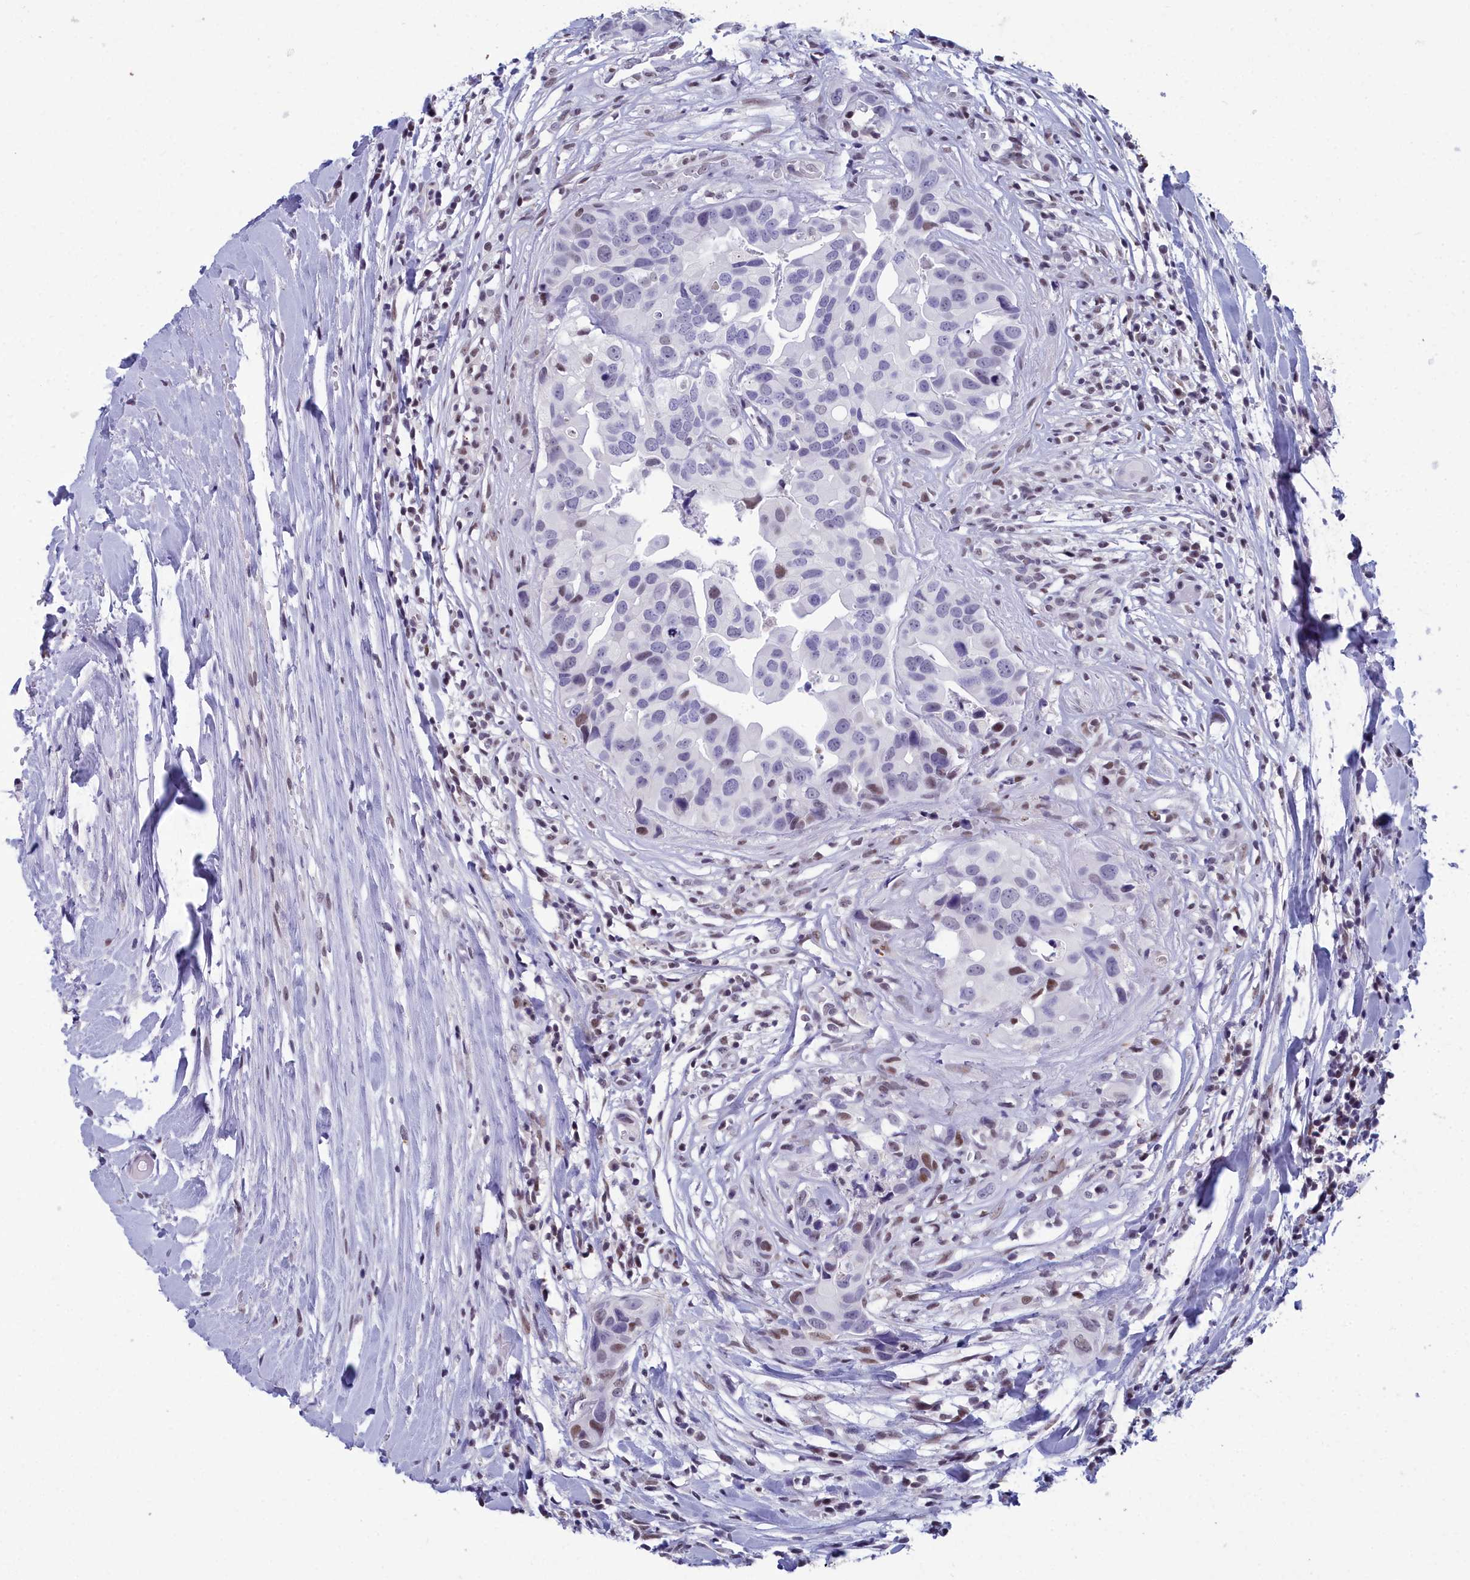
{"staining": {"intensity": "negative", "quantity": "none", "location": "none"}, "tissue": "head and neck cancer", "cell_type": "Tumor cells", "image_type": "cancer", "snomed": [{"axis": "morphology", "description": "Adenocarcinoma, NOS"}, {"axis": "morphology", "description": "Adenocarcinoma, metastatic, NOS"}, {"axis": "topography", "description": "Head-Neck"}], "caption": "An immunohistochemistry (IHC) micrograph of head and neck cancer (metastatic adenocarcinoma) is shown. There is no staining in tumor cells of head and neck cancer (metastatic adenocarcinoma).", "gene": "CCDC97", "patient": {"sex": "male", "age": 75}}